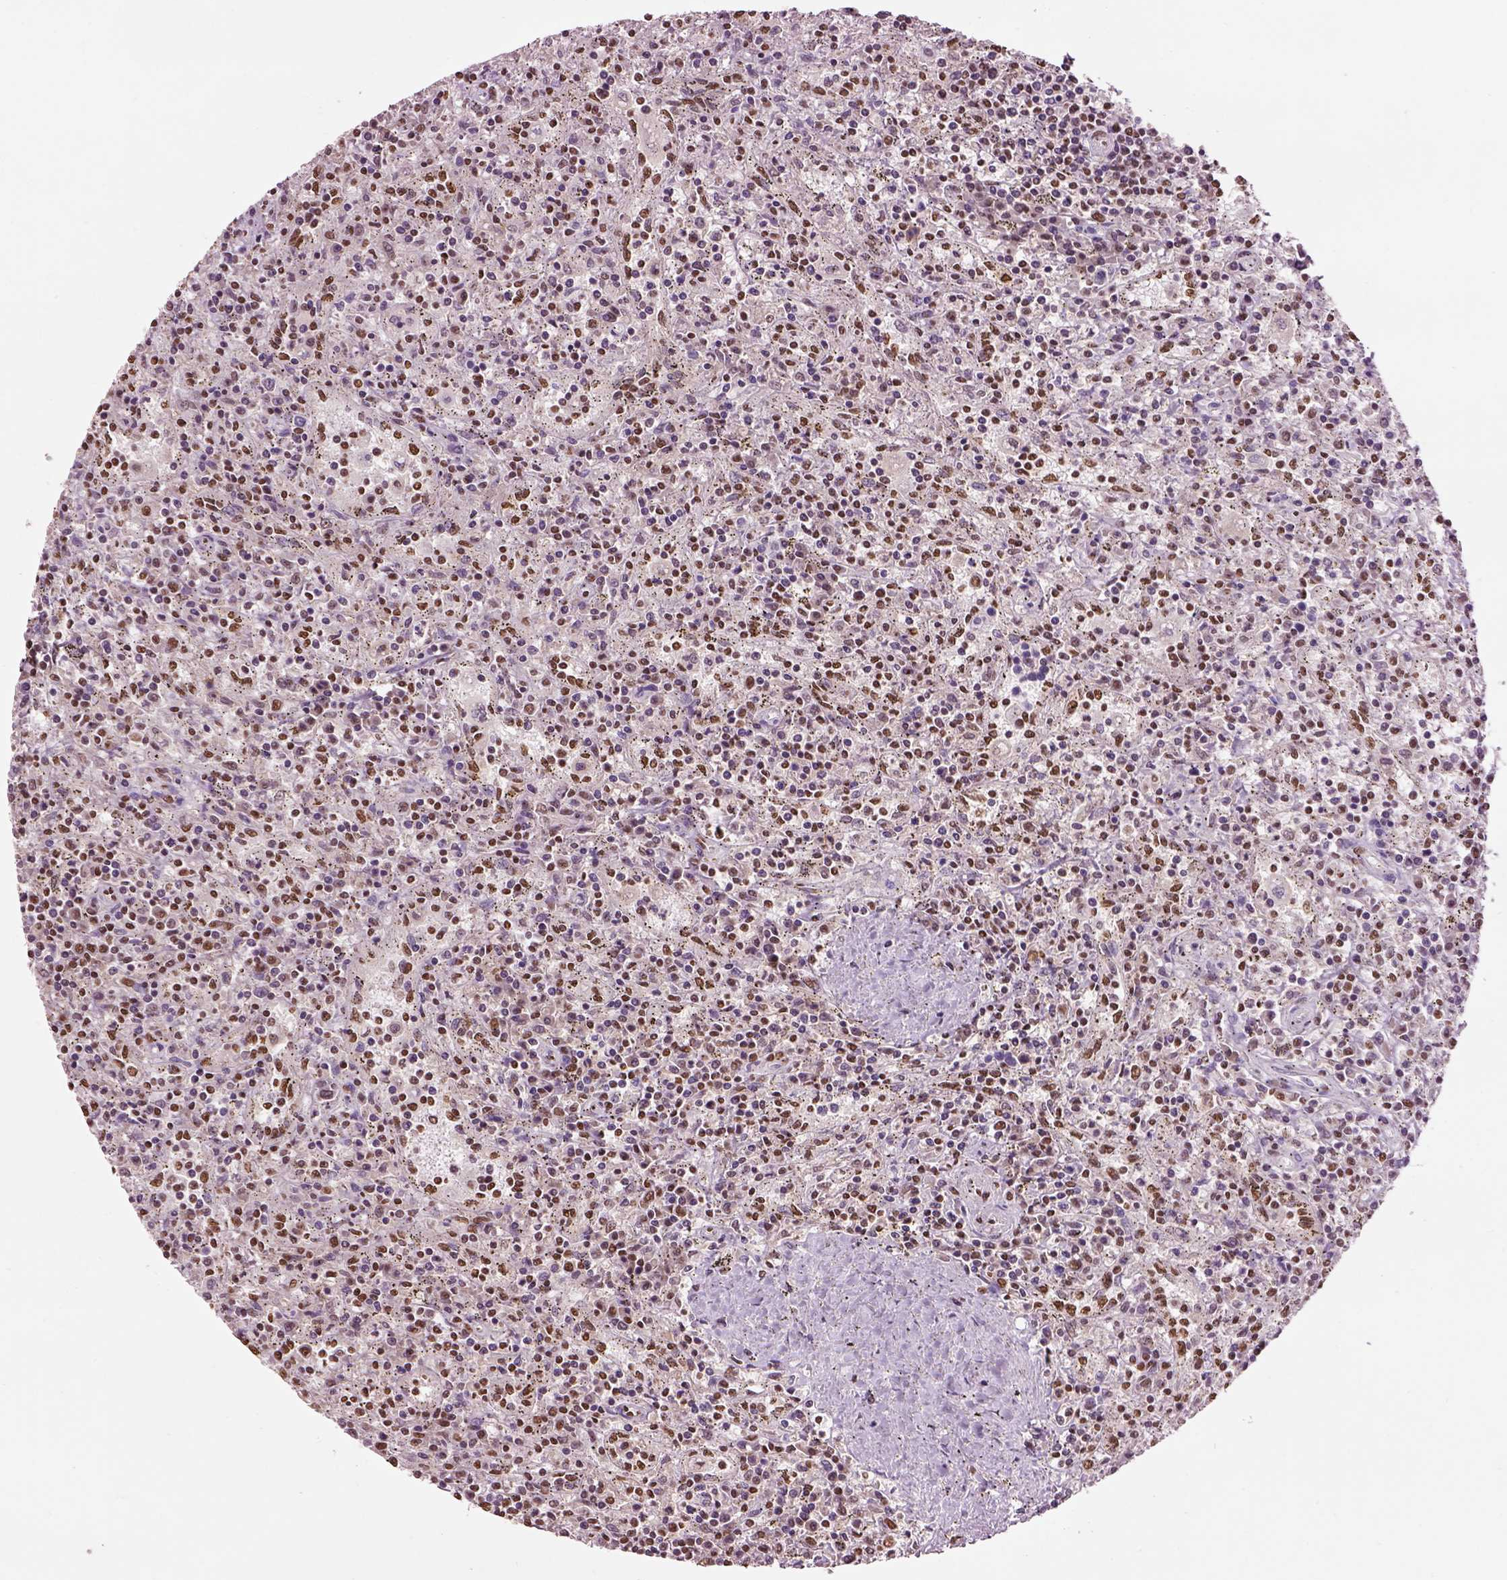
{"staining": {"intensity": "moderate", "quantity": ">75%", "location": "nuclear"}, "tissue": "lymphoma", "cell_type": "Tumor cells", "image_type": "cancer", "snomed": [{"axis": "morphology", "description": "Malignant lymphoma, non-Hodgkin's type, Low grade"}, {"axis": "topography", "description": "Spleen"}], "caption": "Immunohistochemical staining of lymphoma shows medium levels of moderate nuclear protein staining in about >75% of tumor cells.", "gene": "DDX3X", "patient": {"sex": "male", "age": 62}}